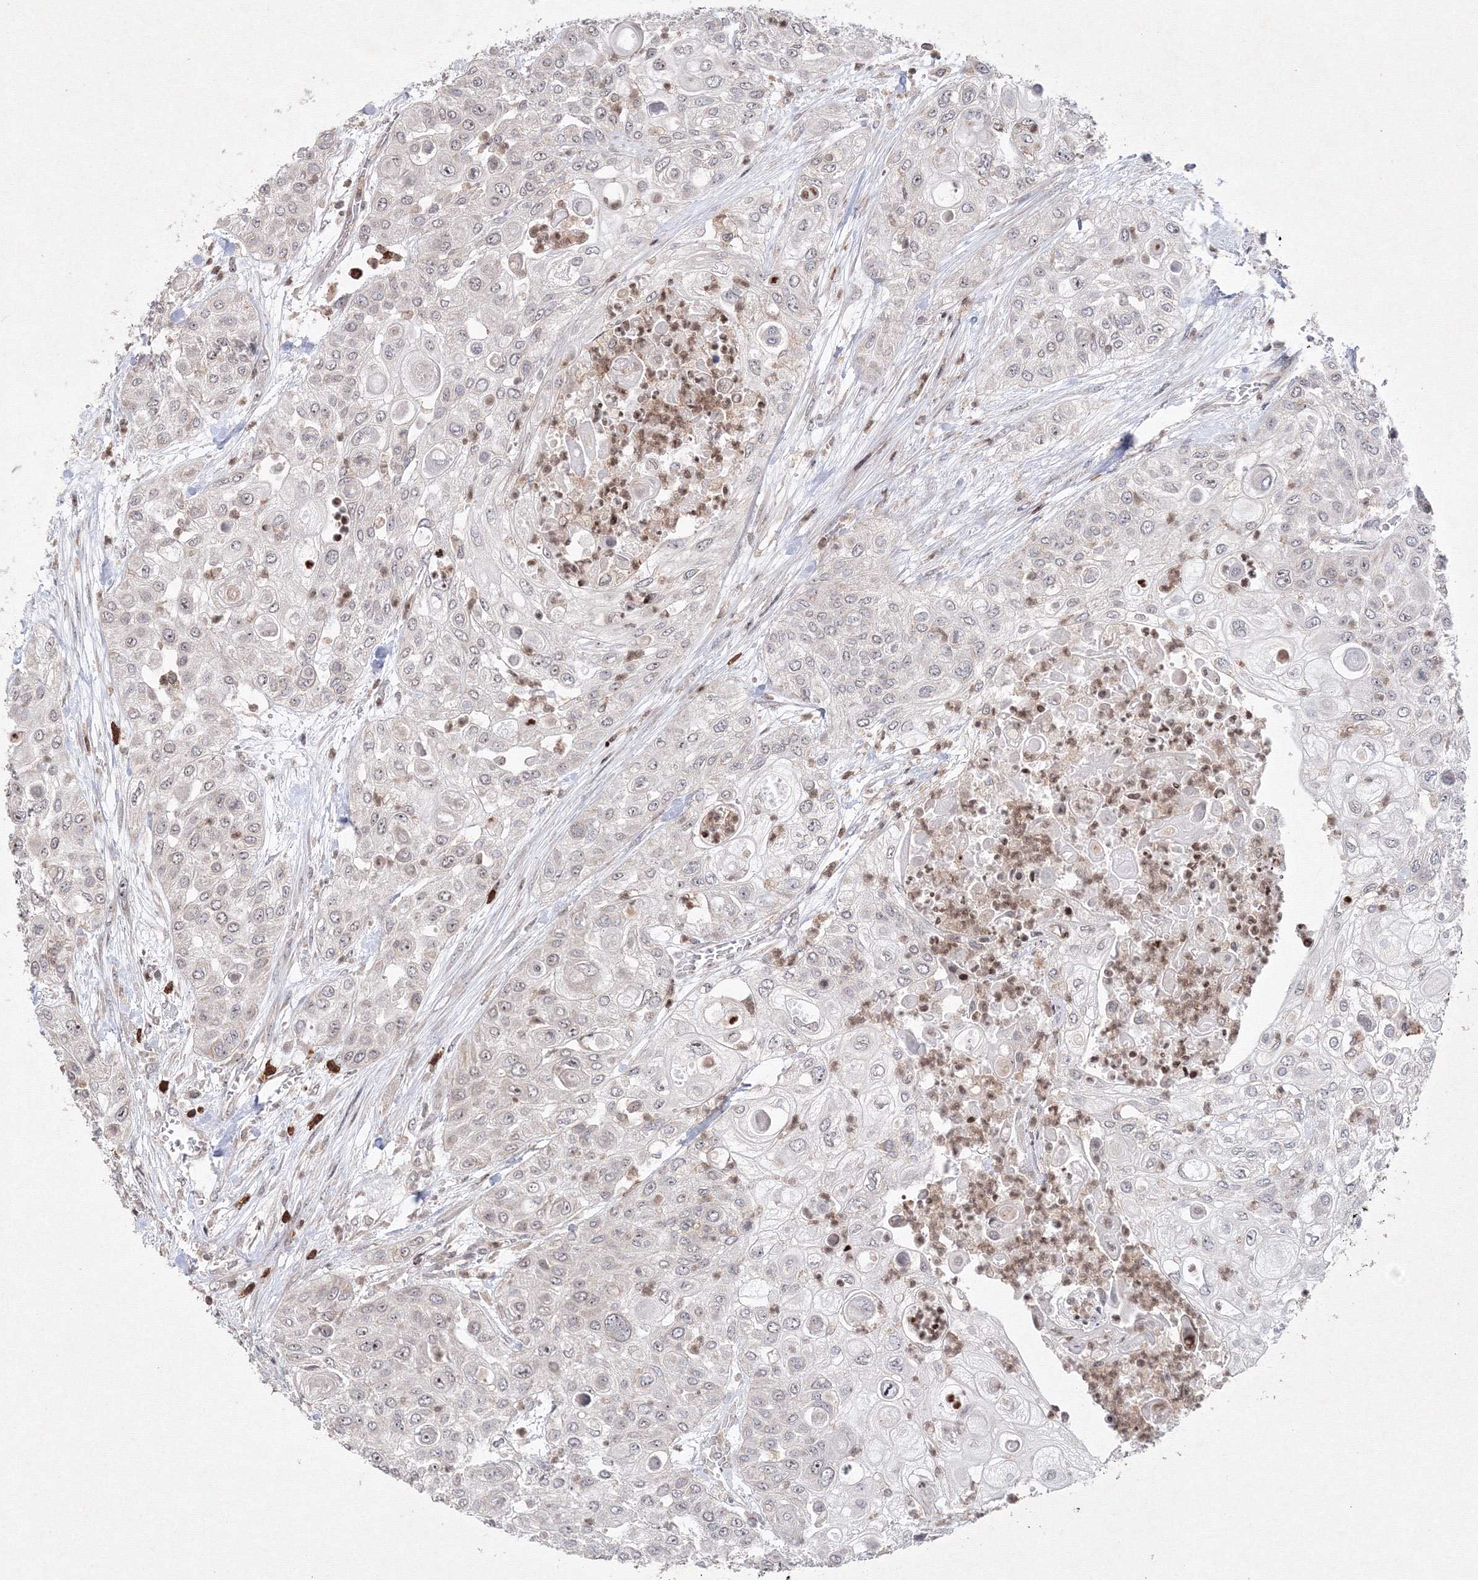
{"staining": {"intensity": "negative", "quantity": "none", "location": "none"}, "tissue": "urothelial cancer", "cell_type": "Tumor cells", "image_type": "cancer", "snomed": [{"axis": "morphology", "description": "Urothelial carcinoma, High grade"}, {"axis": "topography", "description": "Urinary bladder"}], "caption": "High power microscopy histopathology image of an IHC micrograph of urothelial cancer, revealing no significant positivity in tumor cells.", "gene": "MKRN2", "patient": {"sex": "female", "age": 79}}